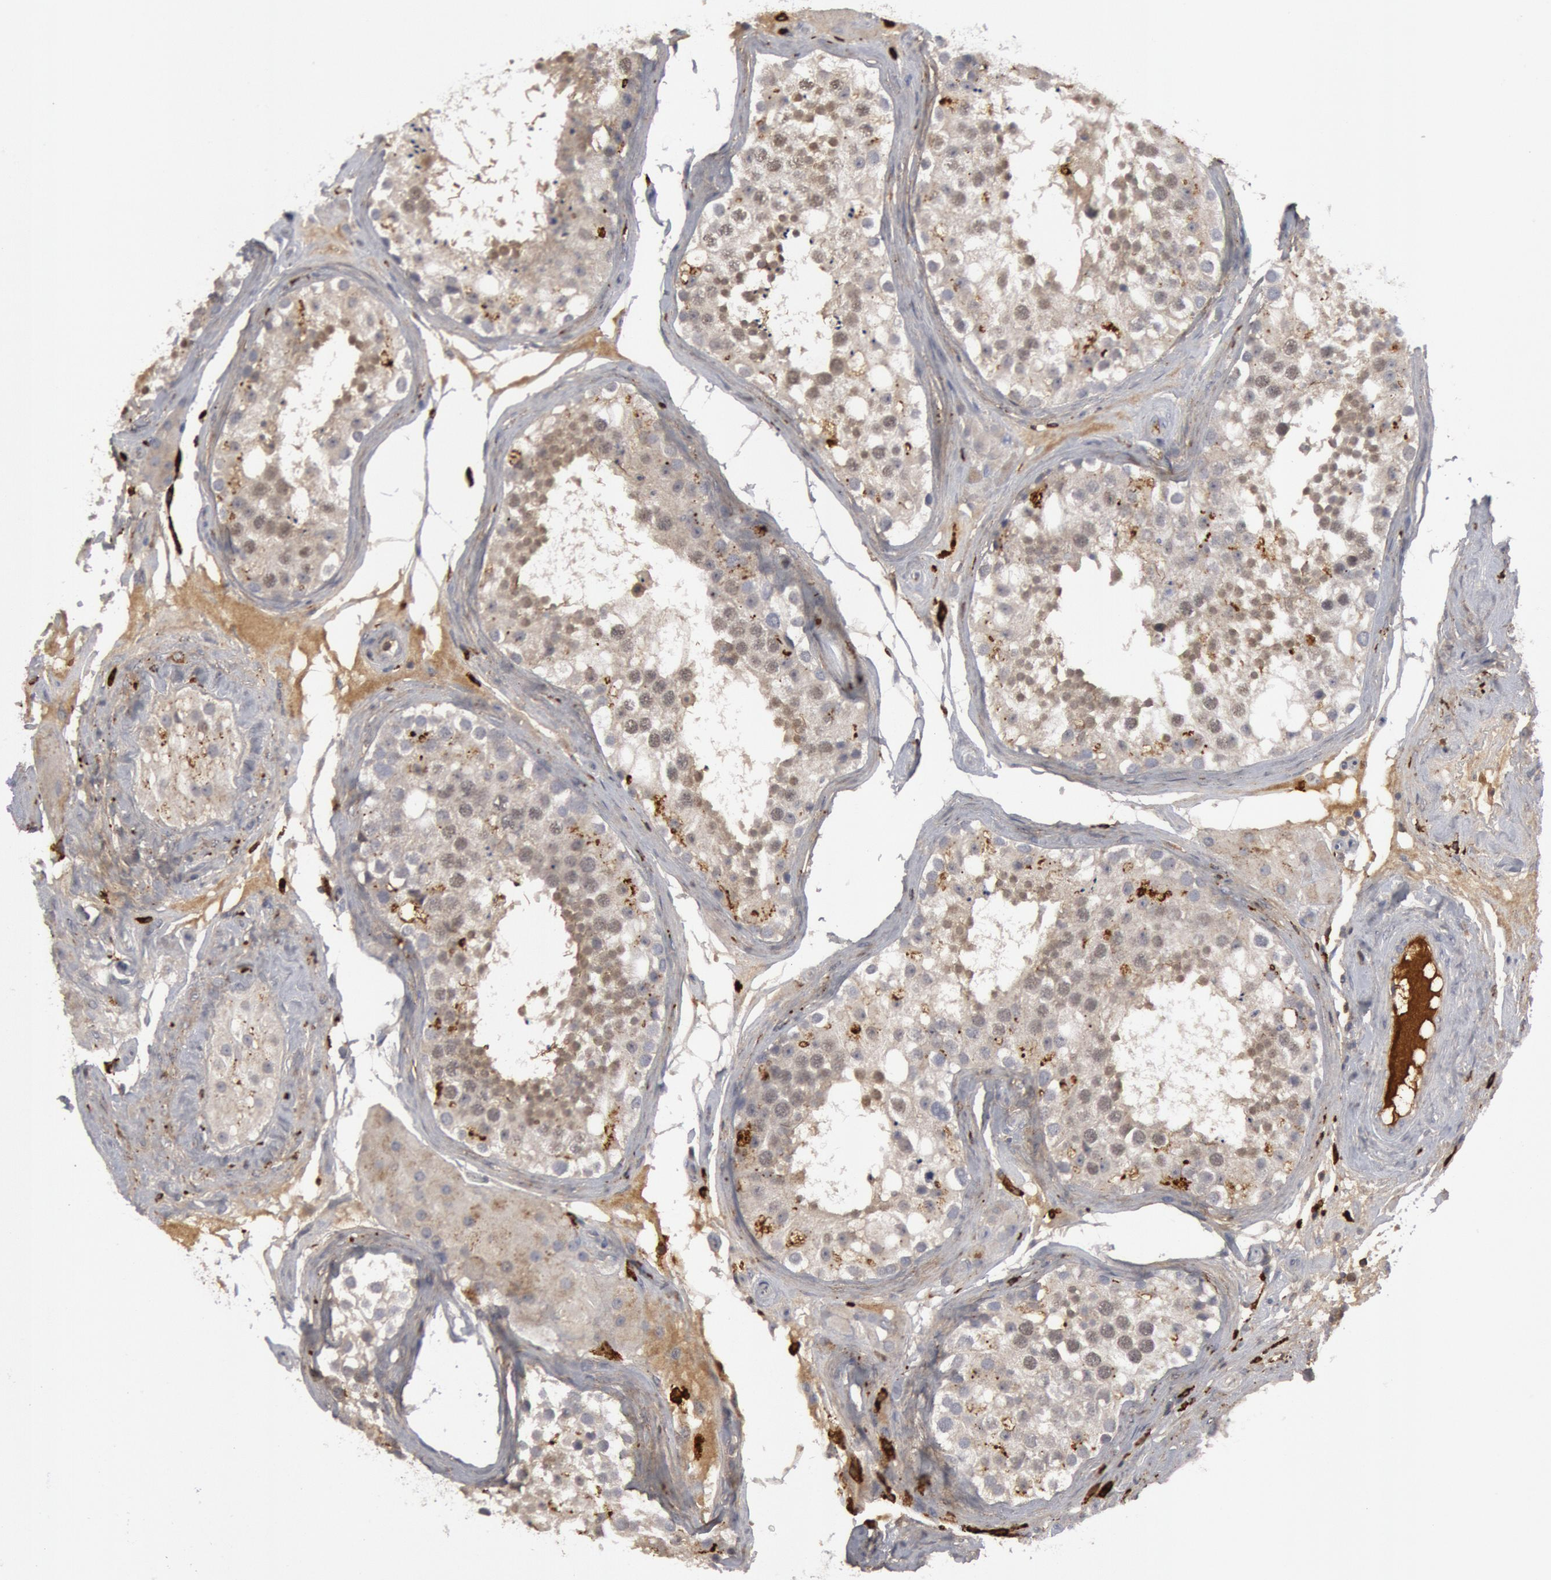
{"staining": {"intensity": "weak", "quantity": "<25%", "location": "nuclear"}, "tissue": "testis", "cell_type": "Cells in seminiferous ducts", "image_type": "normal", "snomed": [{"axis": "morphology", "description": "Normal tissue, NOS"}, {"axis": "topography", "description": "Testis"}], "caption": "DAB (3,3'-diaminobenzidine) immunohistochemical staining of normal testis reveals no significant expression in cells in seminiferous ducts. (Stains: DAB immunohistochemistry with hematoxylin counter stain, Microscopy: brightfield microscopy at high magnification).", "gene": "C1QC", "patient": {"sex": "male", "age": 68}}